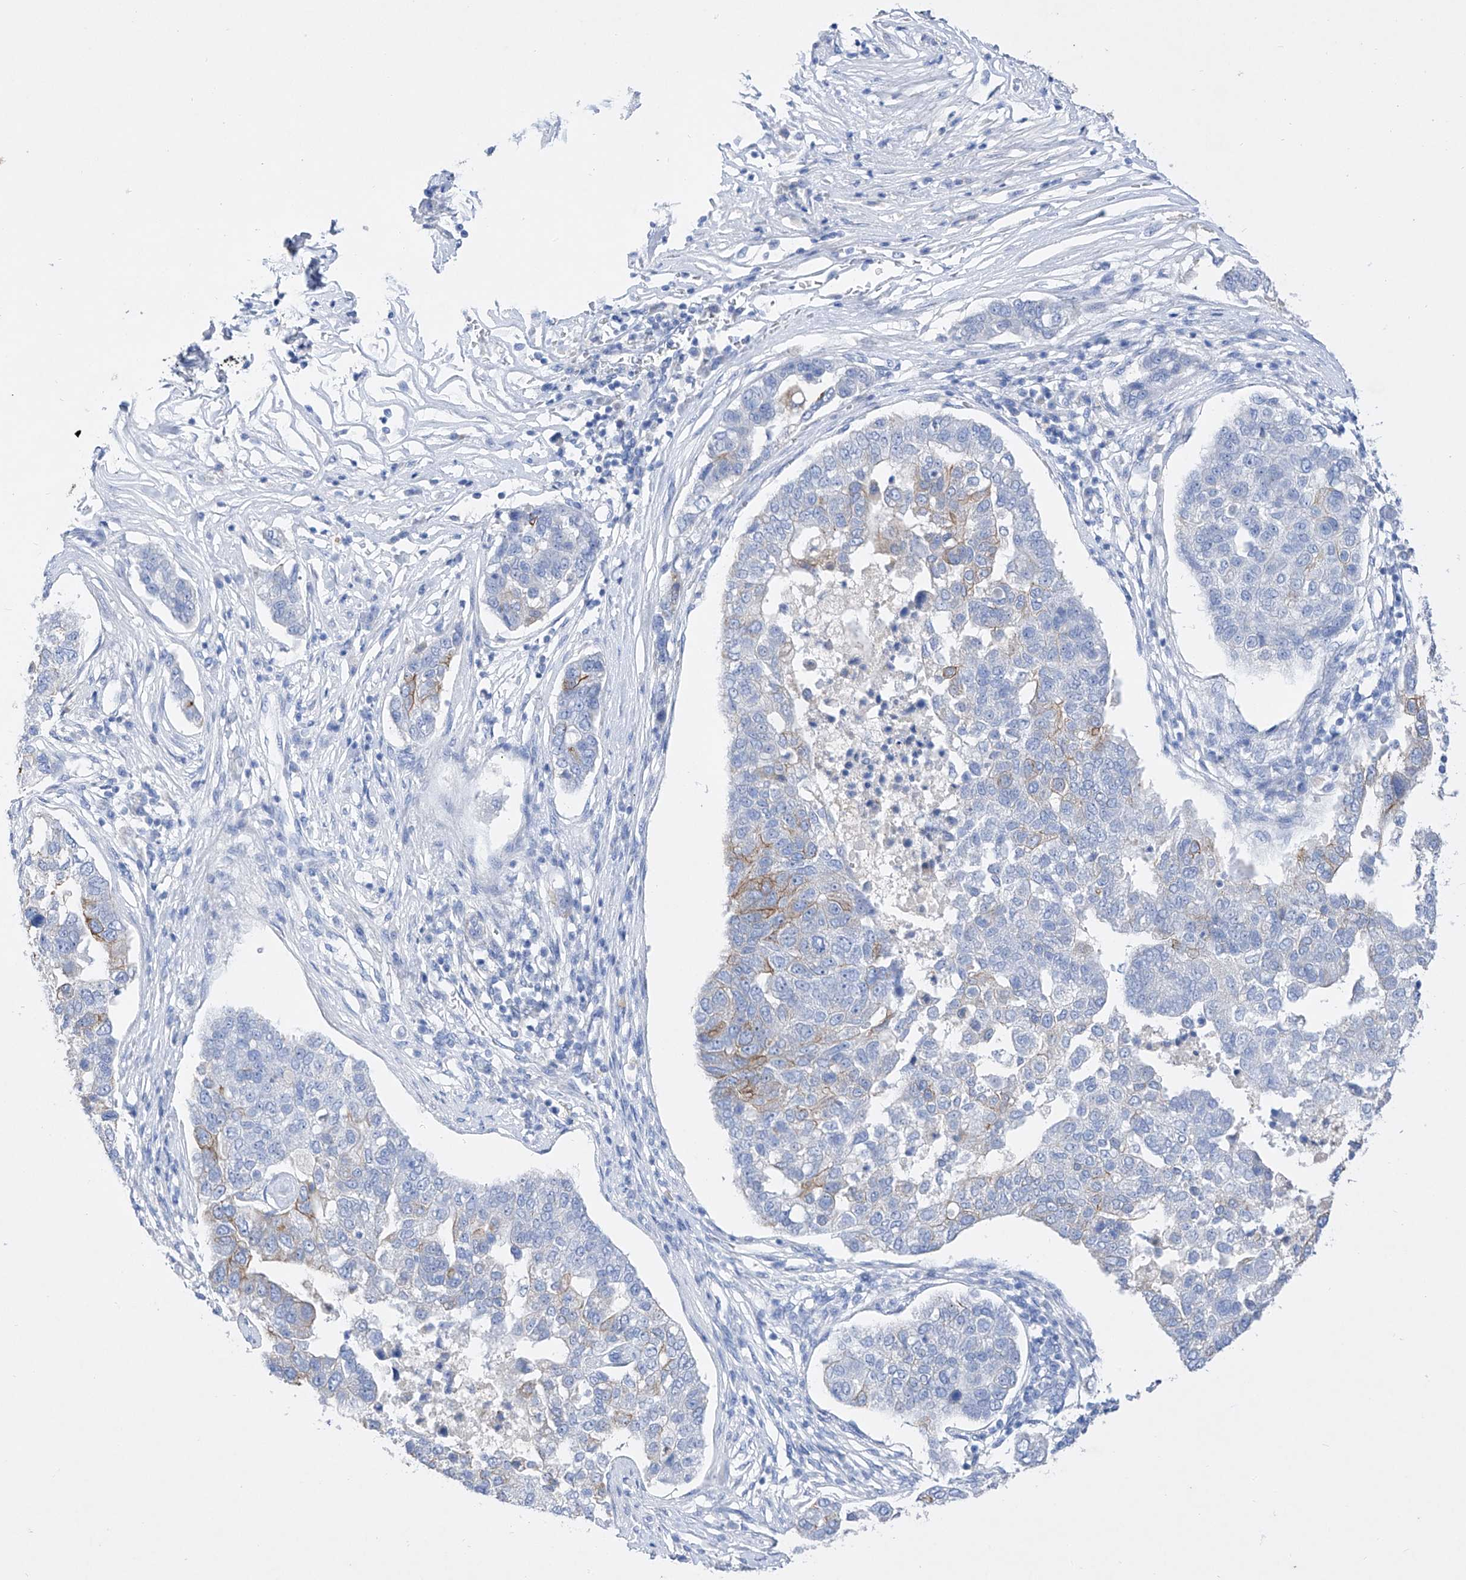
{"staining": {"intensity": "weak", "quantity": "<25%", "location": "cytoplasmic/membranous"}, "tissue": "pancreatic cancer", "cell_type": "Tumor cells", "image_type": "cancer", "snomed": [{"axis": "morphology", "description": "Adenocarcinoma, NOS"}, {"axis": "topography", "description": "Pancreas"}], "caption": "IHC micrograph of neoplastic tissue: pancreatic adenocarcinoma stained with DAB displays no significant protein staining in tumor cells. Brightfield microscopy of IHC stained with DAB (brown) and hematoxylin (blue), captured at high magnification.", "gene": "TM7SF2", "patient": {"sex": "female", "age": 61}}